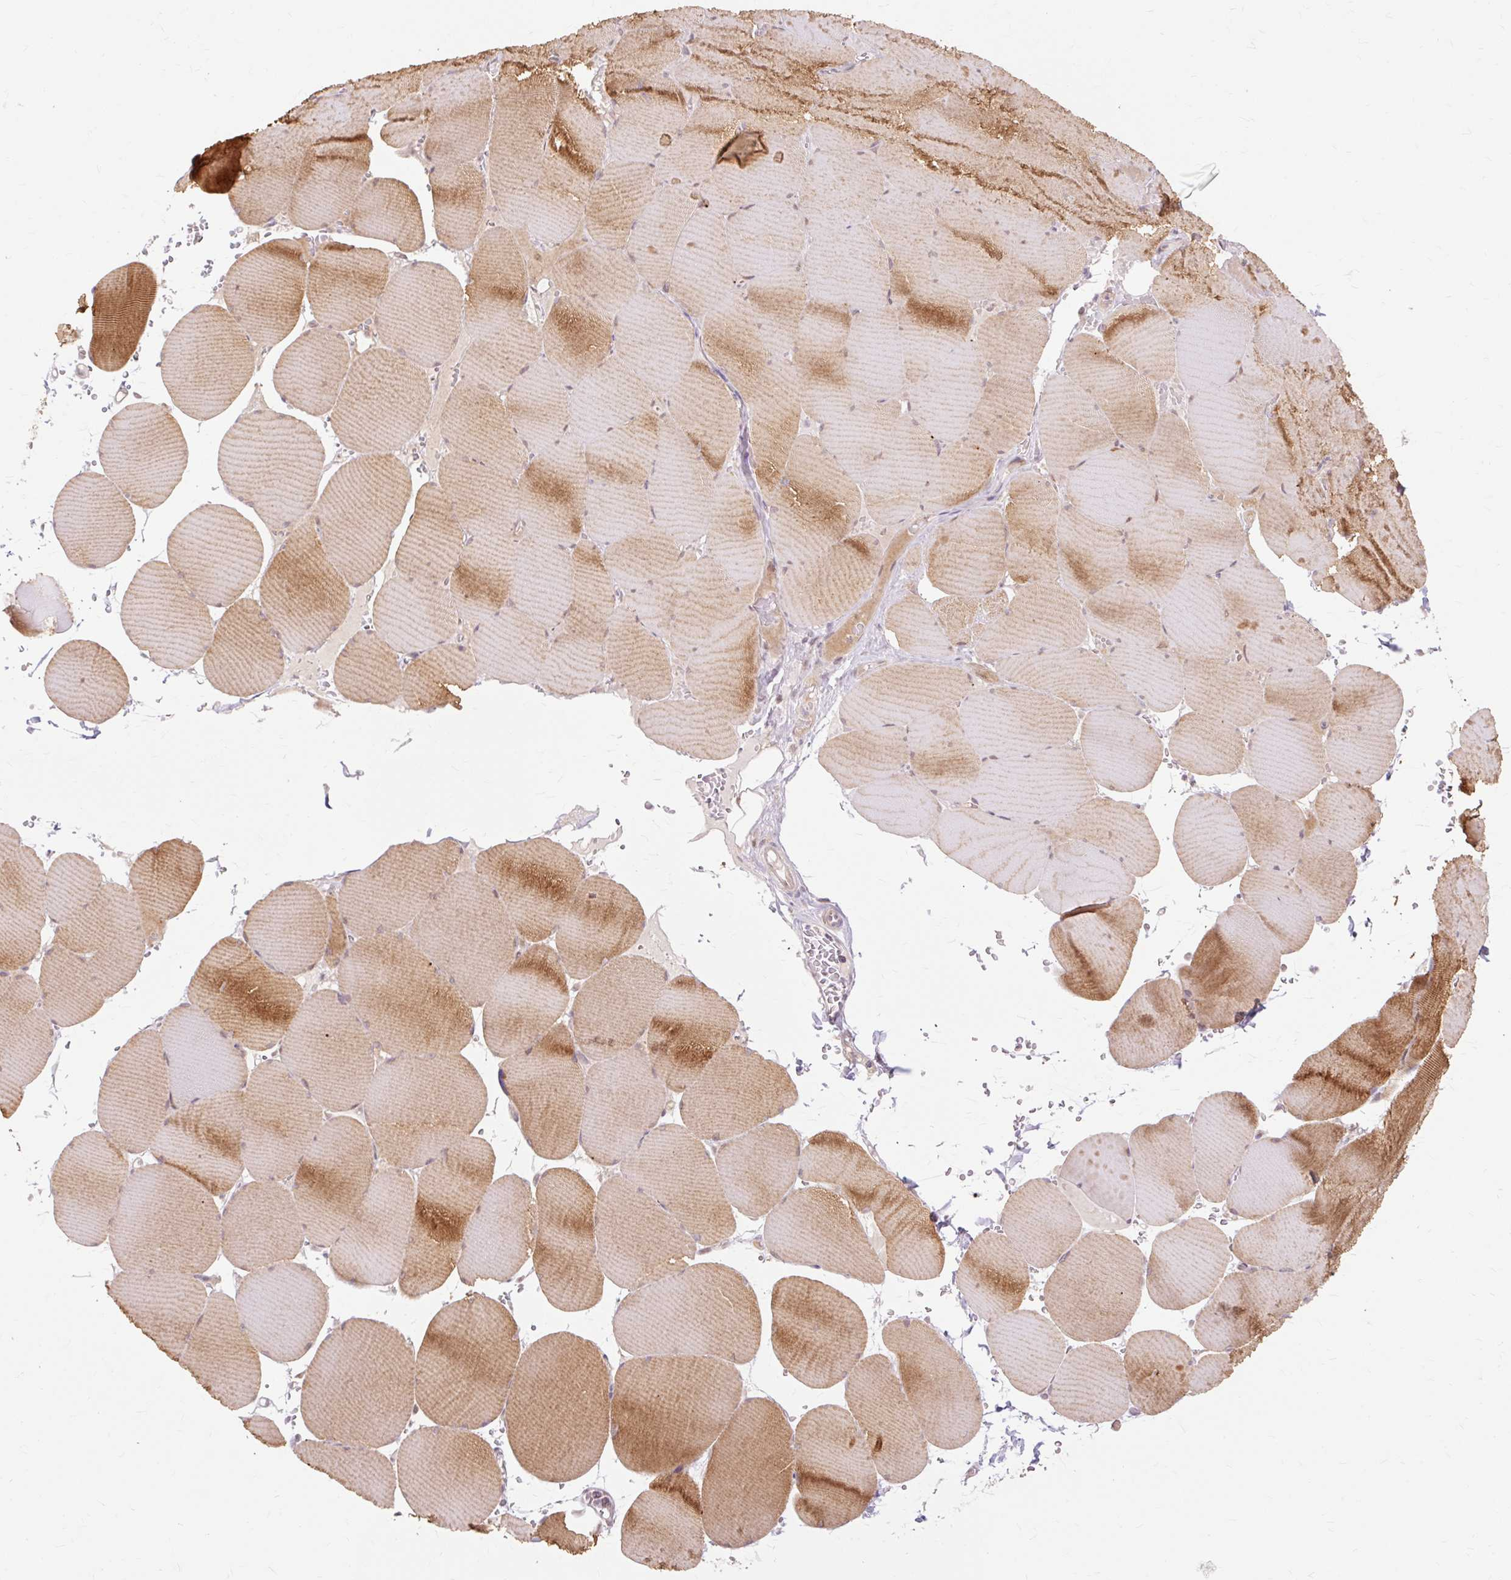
{"staining": {"intensity": "strong", "quantity": "25%-75%", "location": "cytoplasmic/membranous"}, "tissue": "skeletal muscle", "cell_type": "Myocytes", "image_type": "normal", "snomed": [{"axis": "morphology", "description": "Normal tissue, NOS"}, {"axis": "topography", "description": "Skeletal muscle"}, {"axis": "topography", "description": "Head-Neck"}], "caption": "About 25%-75% of myocytes in benign skeletal muscle show strong cytoplasmic/membranous protein staining as visualized by brown immunohistochemical staining.", "gene": "GEMIN2", "patient": {"sex": "male", "age": 66}}